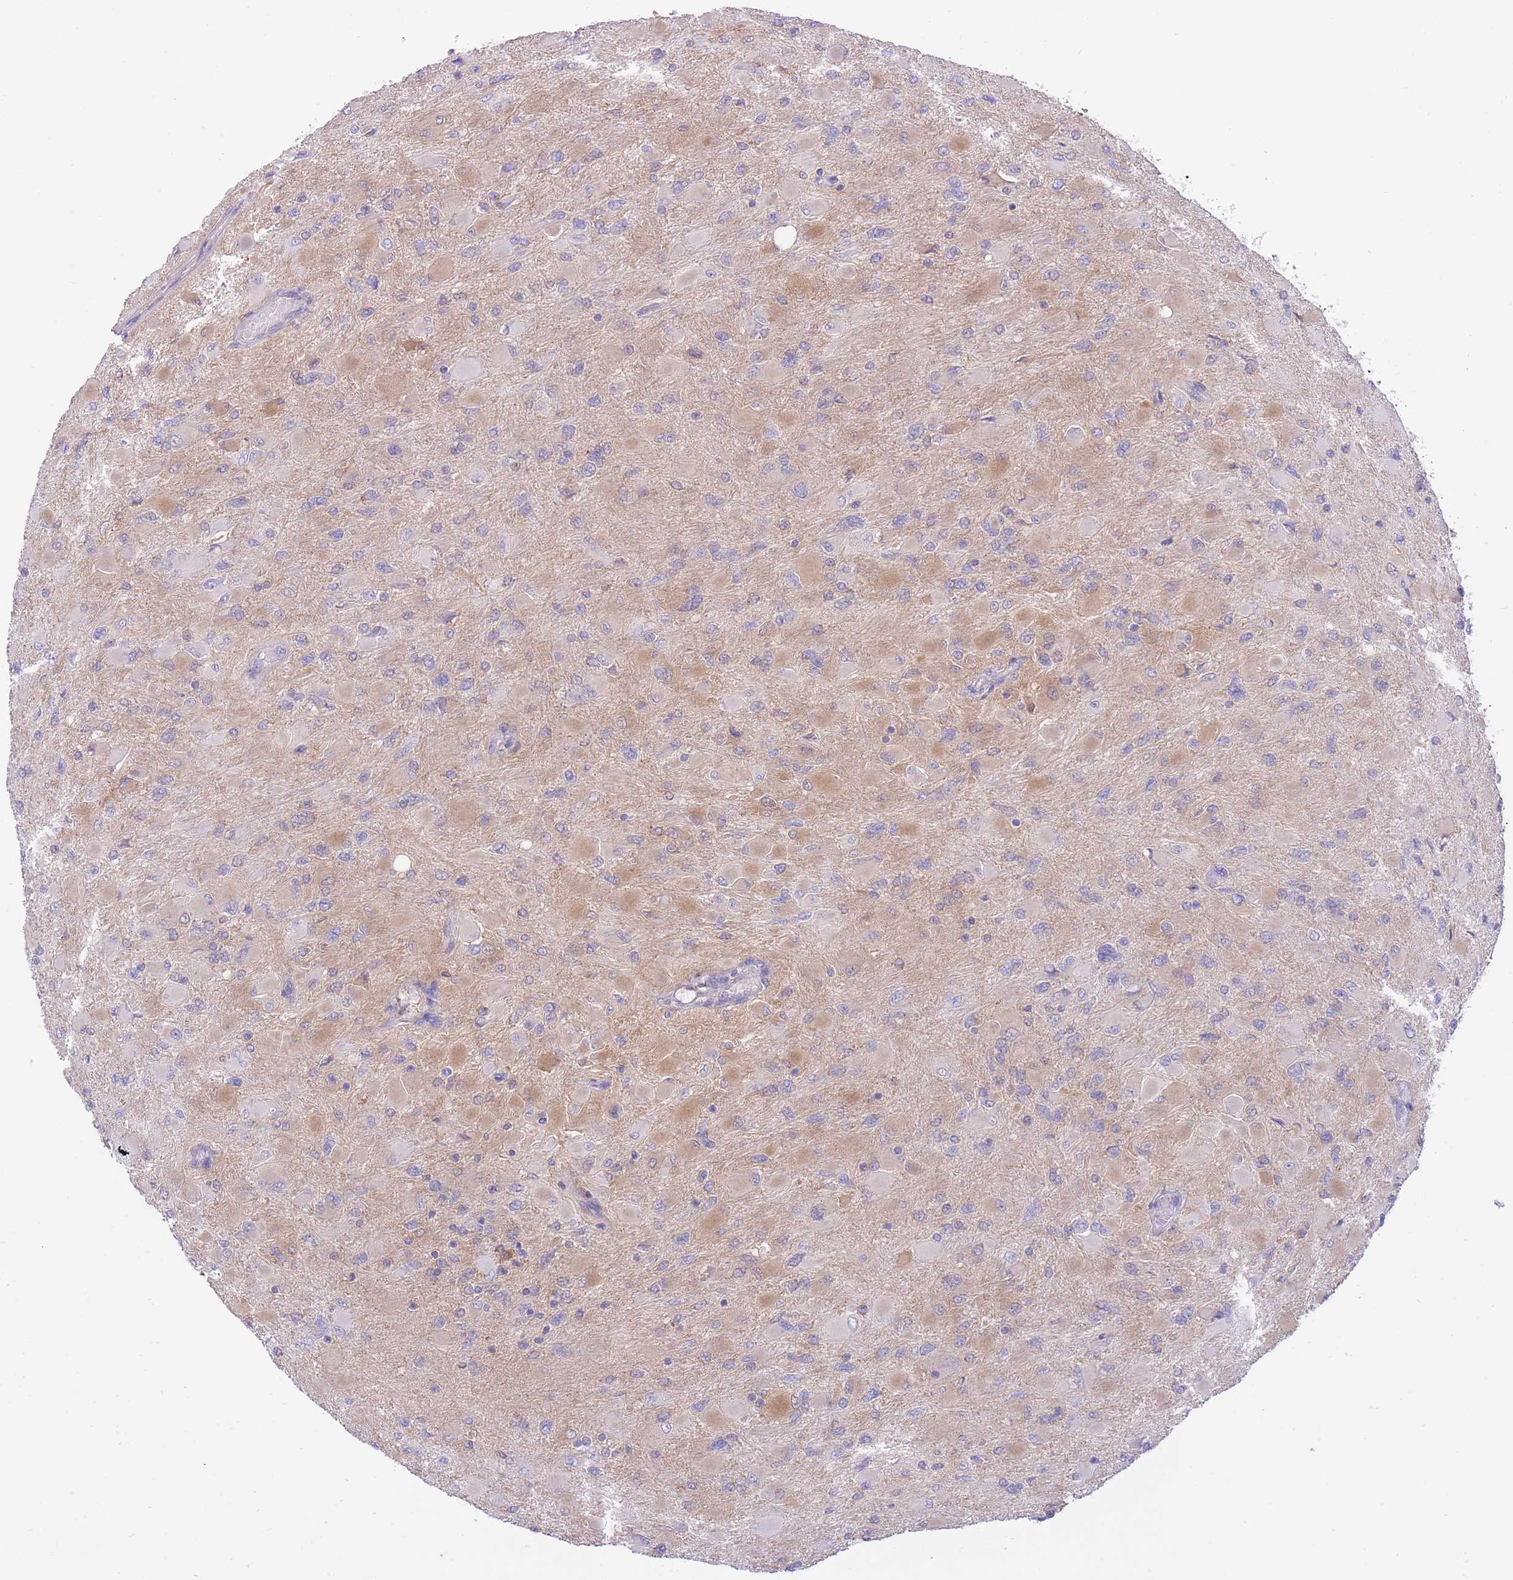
{"staining": {"intensity": "moderate", "quantity": ">75%", "location": "cytoplasmic/membranous"}, "tissue": "glioma", "cell_type": "Tumor cells", "image_type": "cancer", "snomed": [{"axis": "morphology", "description": "Glioma, malignant, High grade"}, {"axis": "topography", "description": "Cerebral cortex"}], "caption": "Human malignant glioma (high-grade) stained with a brown dye shows moderate cytoplasmic/membranous positive positivity in approximately >75% of tumor cells.", "gene": "NAMPT", "patient": {"sex": "female", "age": 36}}